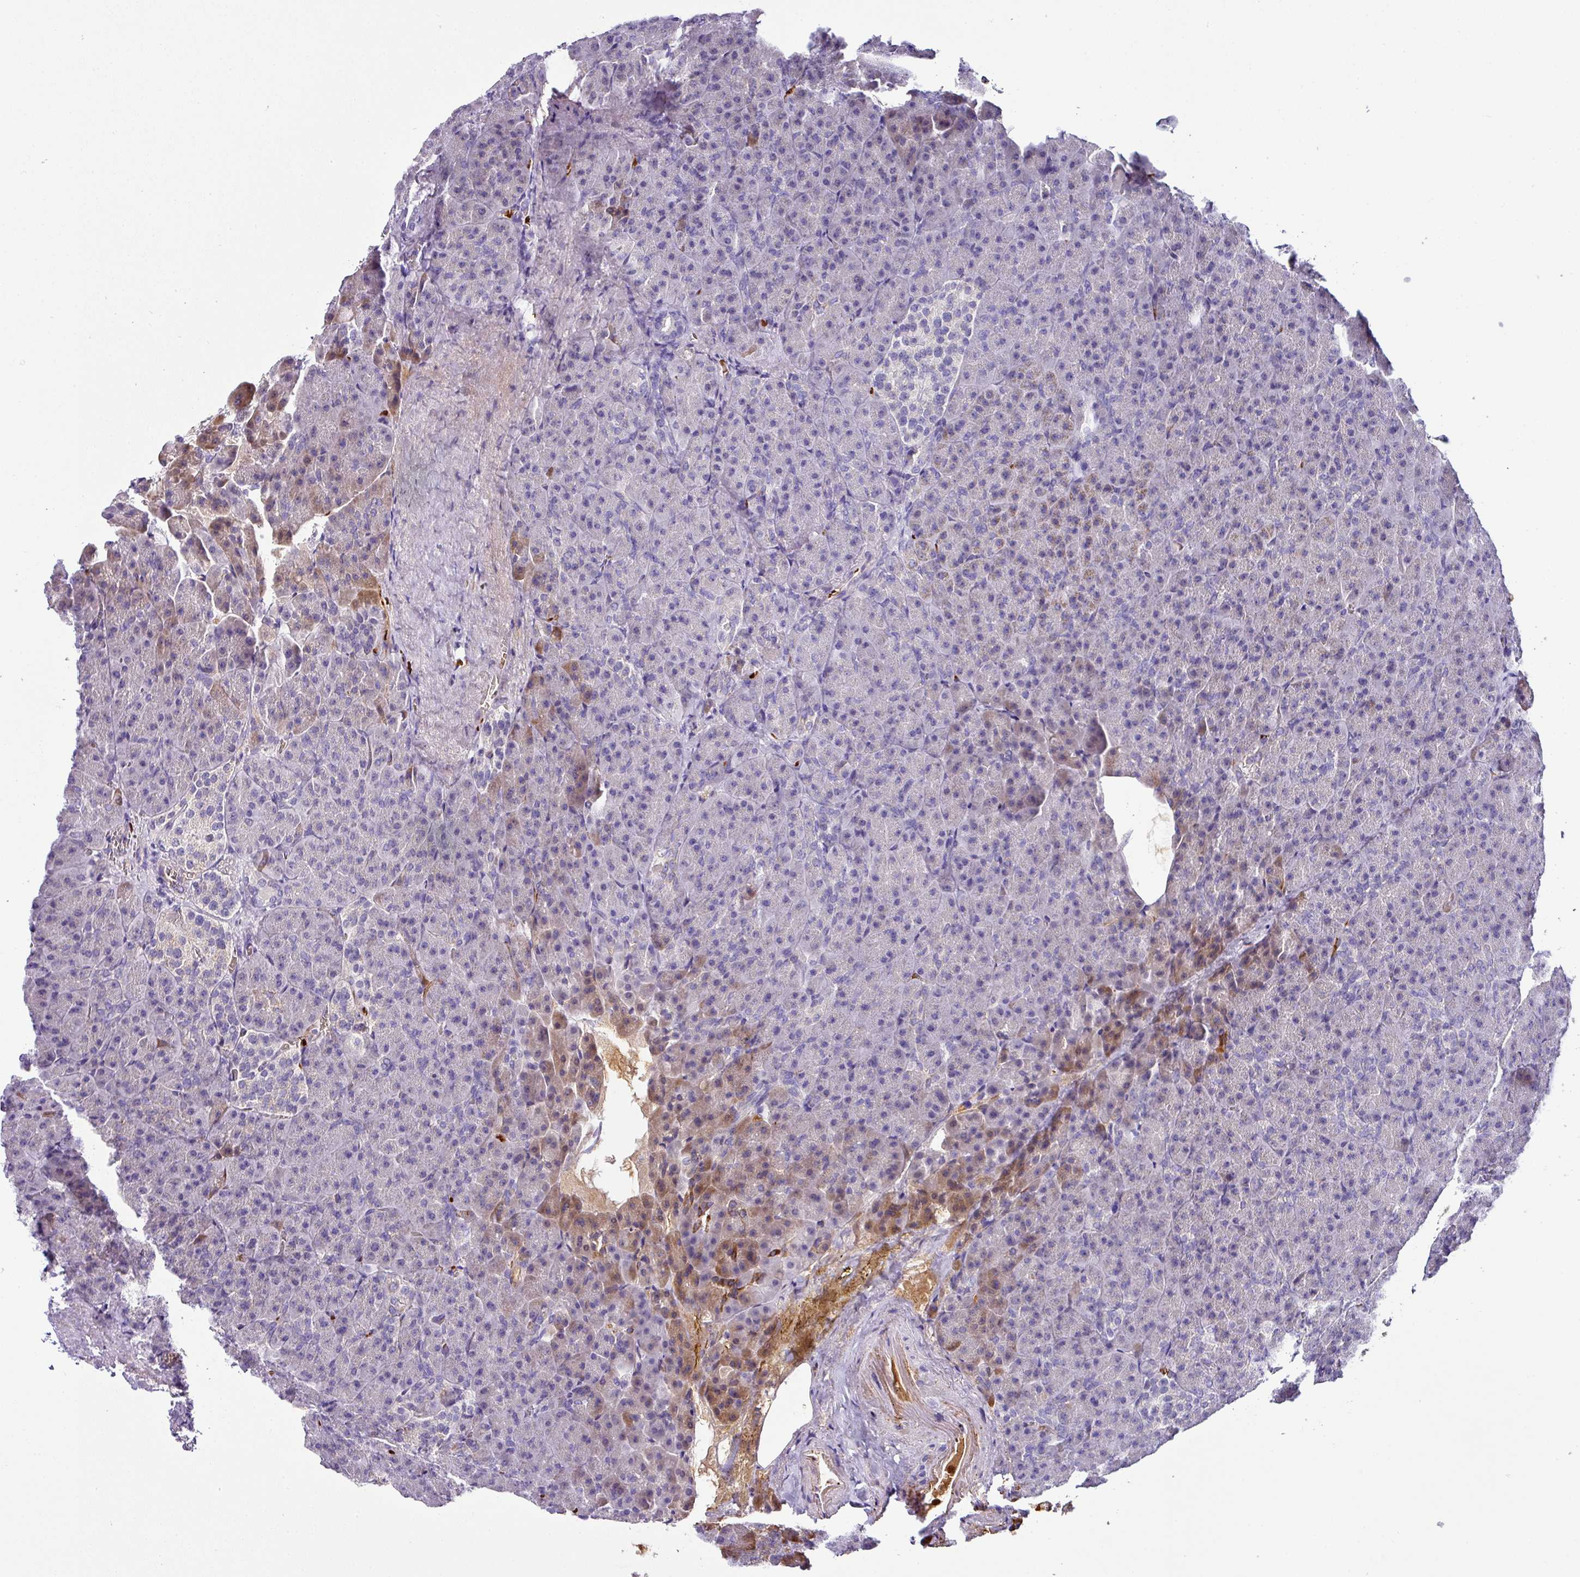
{"staining": {"intensity": "weak", "quantity": "<25%", "location": "cytoplasmic/membranous"}, "tissue": "pancreas", "cell_type": "Exocrine glandular cells", "image_type": "normal", "snomed": [{"axis": "morphology", "description": "Normal tissue, NOS"}, {"axis": "topography", "description": "Pancreas"}], "caption": "Human pancreas stained for a protein using IHC shows no expression in exocrine glandular cells.", "gene": "NAPSA", "patient": {"sex": "female", "age": 74}}